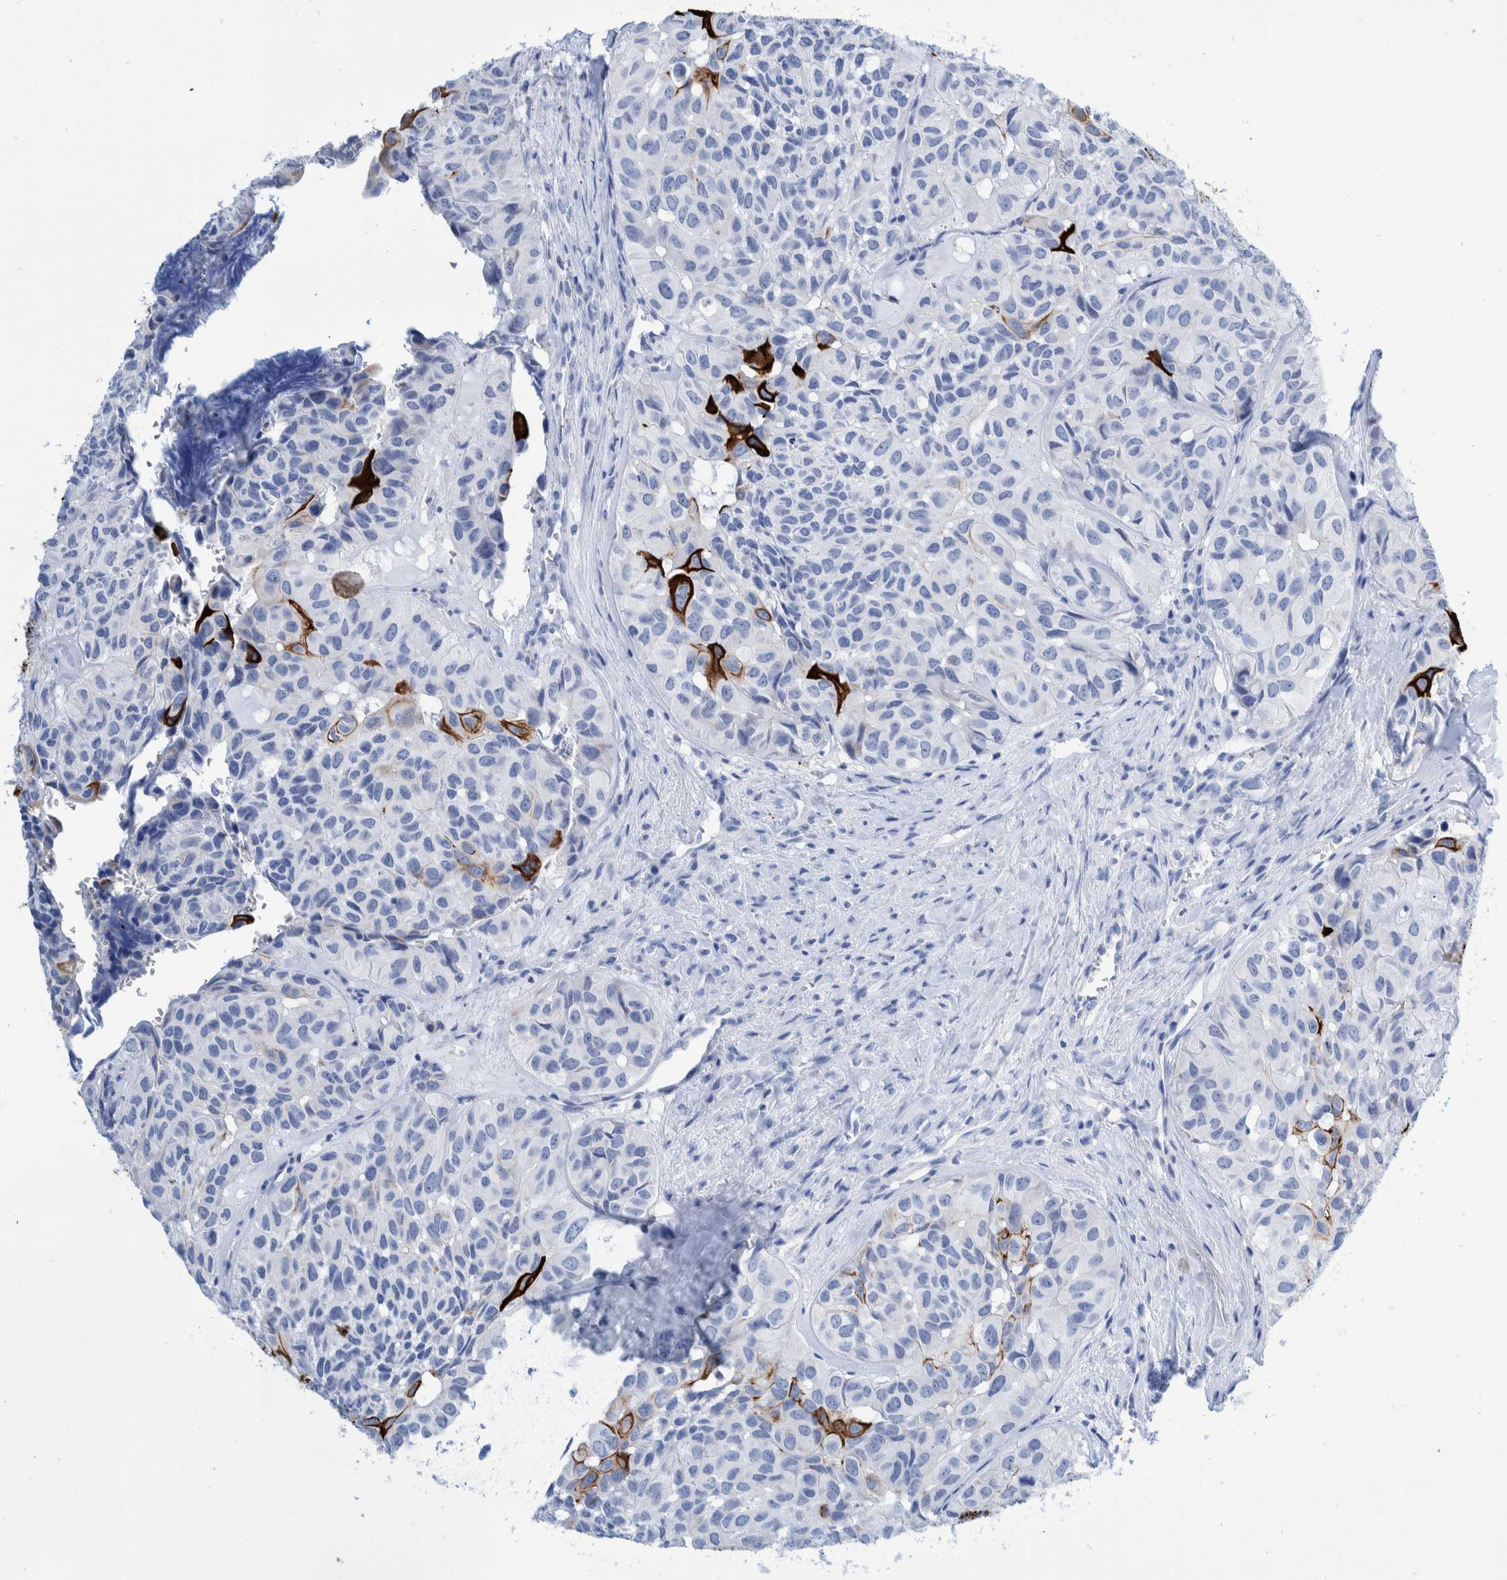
{"staining": {"intensity": "strong", "quantity": "<25%", "location": "cytoplasmic/membranous"}, "tissue": "head and neck cancer", "cell_type": "Tumor cells", "image_type": "cancer", "snomed": [{"axis": "morphology", "description": "Adenocarcinoma, NOS"}, {"axis": "topography", "description": "Salivary gland, NOS"}, {"axis": "topography", "description": "Head-Neck"}], "caption": "Immunohistochemical staining of human head and neck cancer shows medium levels of strong cytoplasmic/membranous protein staining in about <25% of tumor cells.", "gene": "KRT14", "patient": {"sex": "female", "age": 76}}